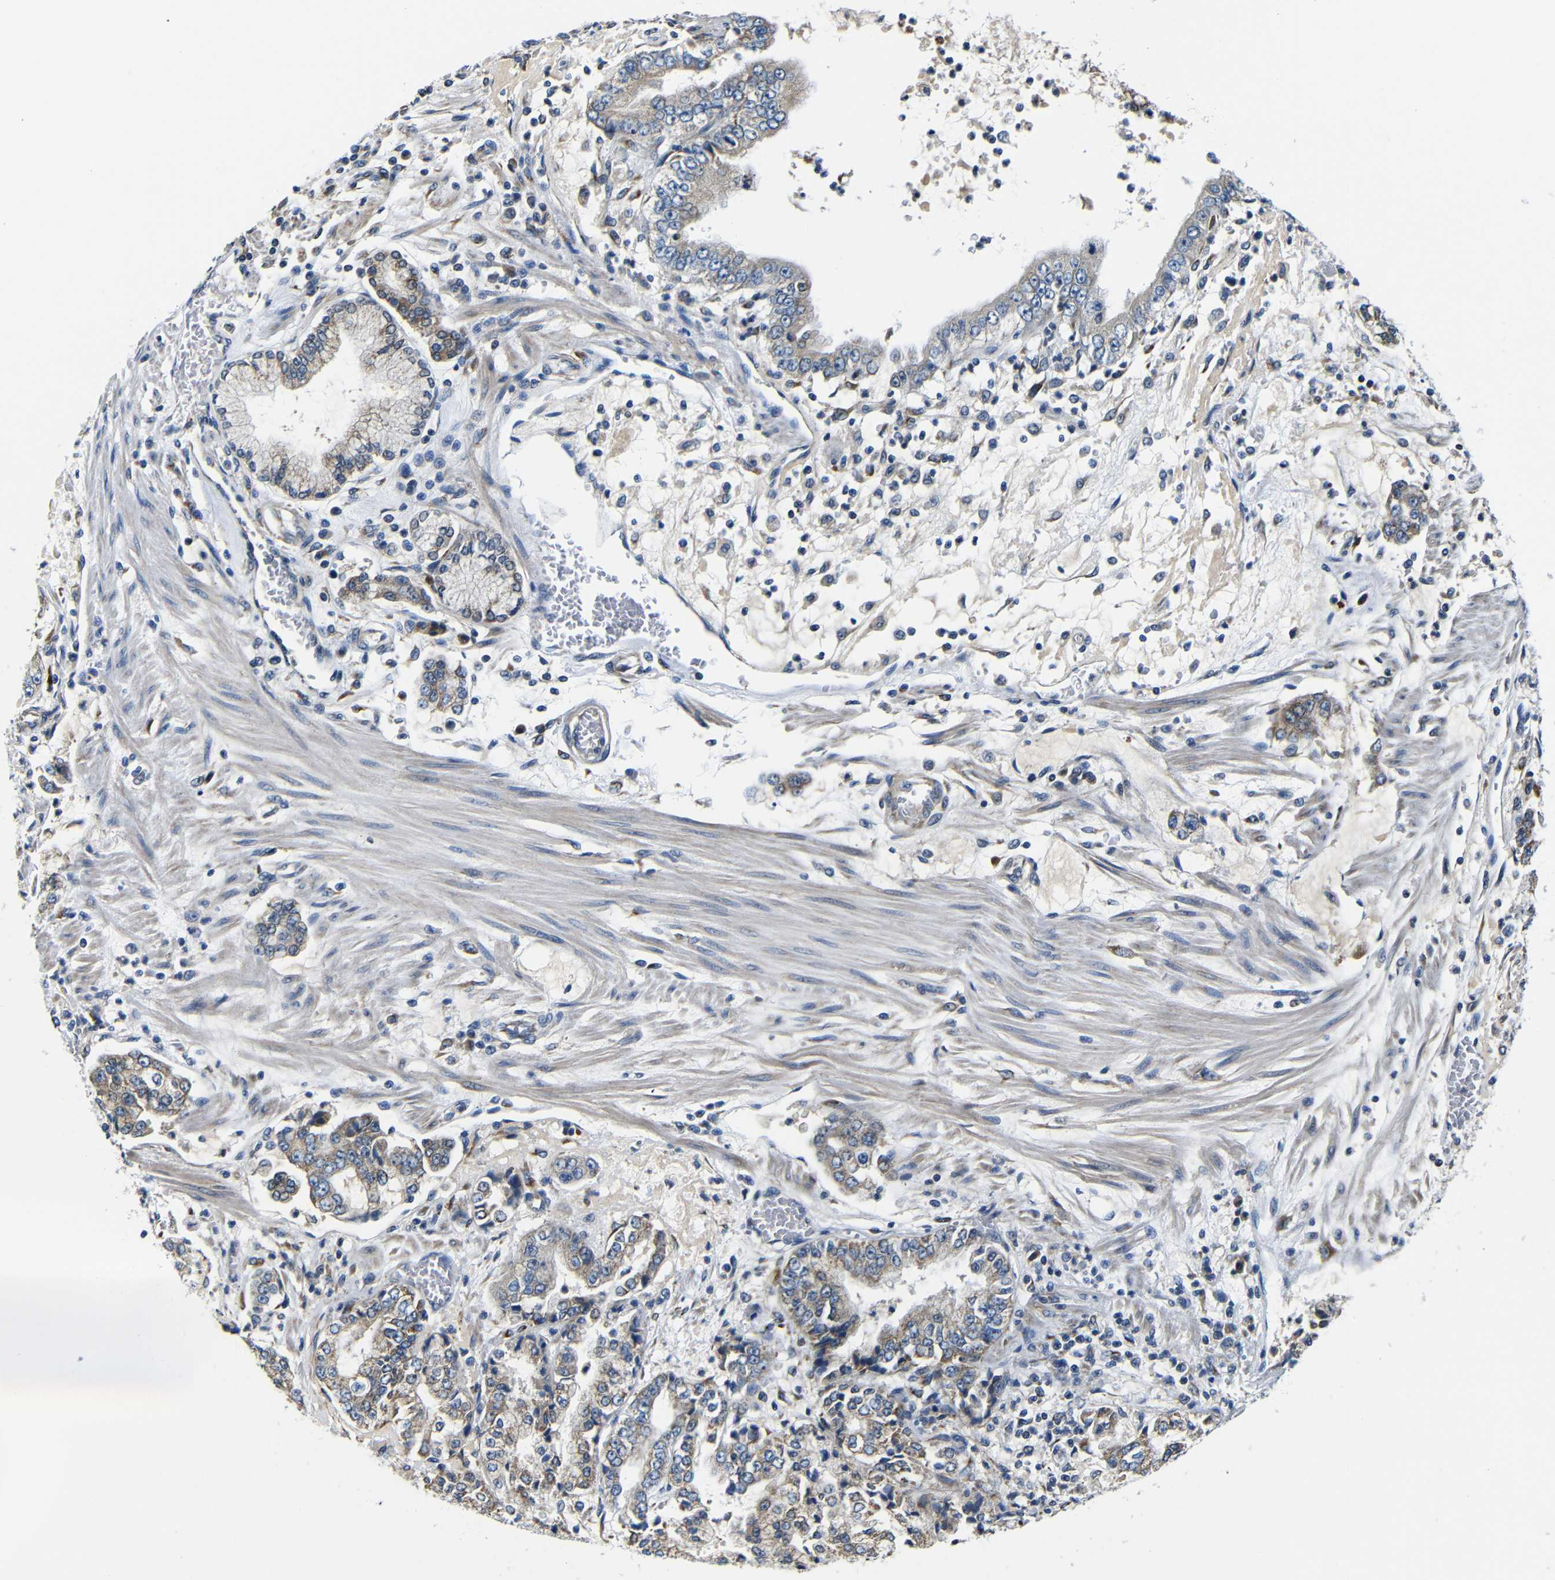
{"staining": {"intensity": "weak", "quantity": ">75%", "location": "cytoplasmic/membranous"}, "tissue": "stomach cancer", "cell_type": "Tumor cells", "image_type": "cancer", "snomed": [{"axis": "morphology", "description": "Adenocarcinoma, NOS"}, {"axis": "topography", "description": "Stomach"}], "caption": "Immunohistochemical staining of stomach adenocarcinoma displays low levels of weak cytoplasmic/membranous protein staining in about >75% of tumor cells. Immunohistochemistry (ihc) stains the protein of interest in brown and the nuclei are stained blue.", "gene": "FKBP14", "patient": {"sex": "male", "age": 76}}